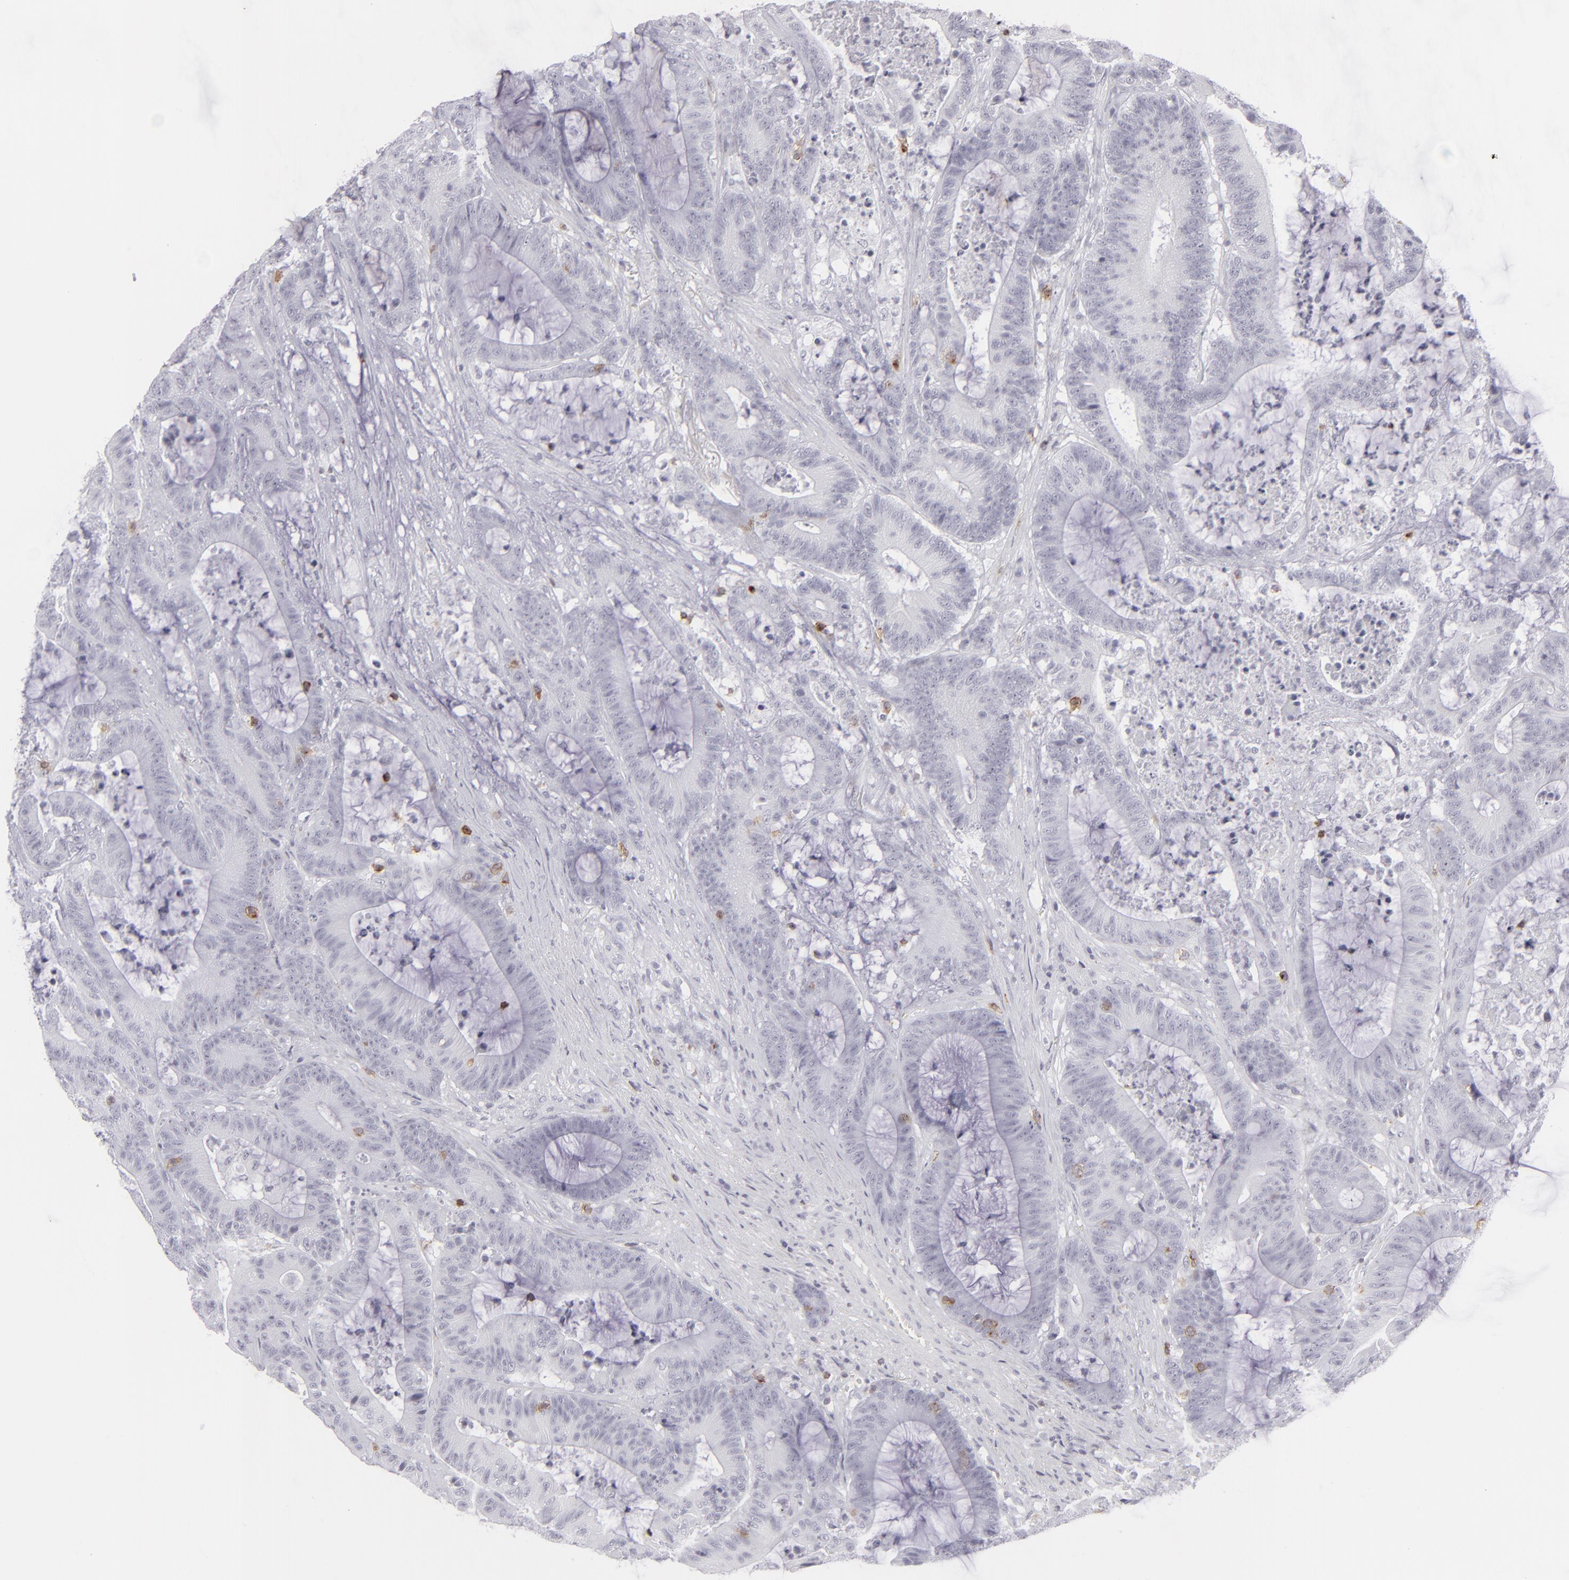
{"staining": {"intensity": "negative", "quantity": "none", "location": "none"}, "tissue": "colorectal cancer", "cell_type": "Tumor cells", "image_type": "cancer", "snomed": [{"axis": "morphology", "description": "Adenocarcinoma, NOS"}, {"axis": "topography", "description": "Colon"}], "caption": "There is no significant expression in tumor cells of colorectal cancer (adenocarcinoma).", "gene": "CD7", "patient": {"sex": "female", "age": 84}}